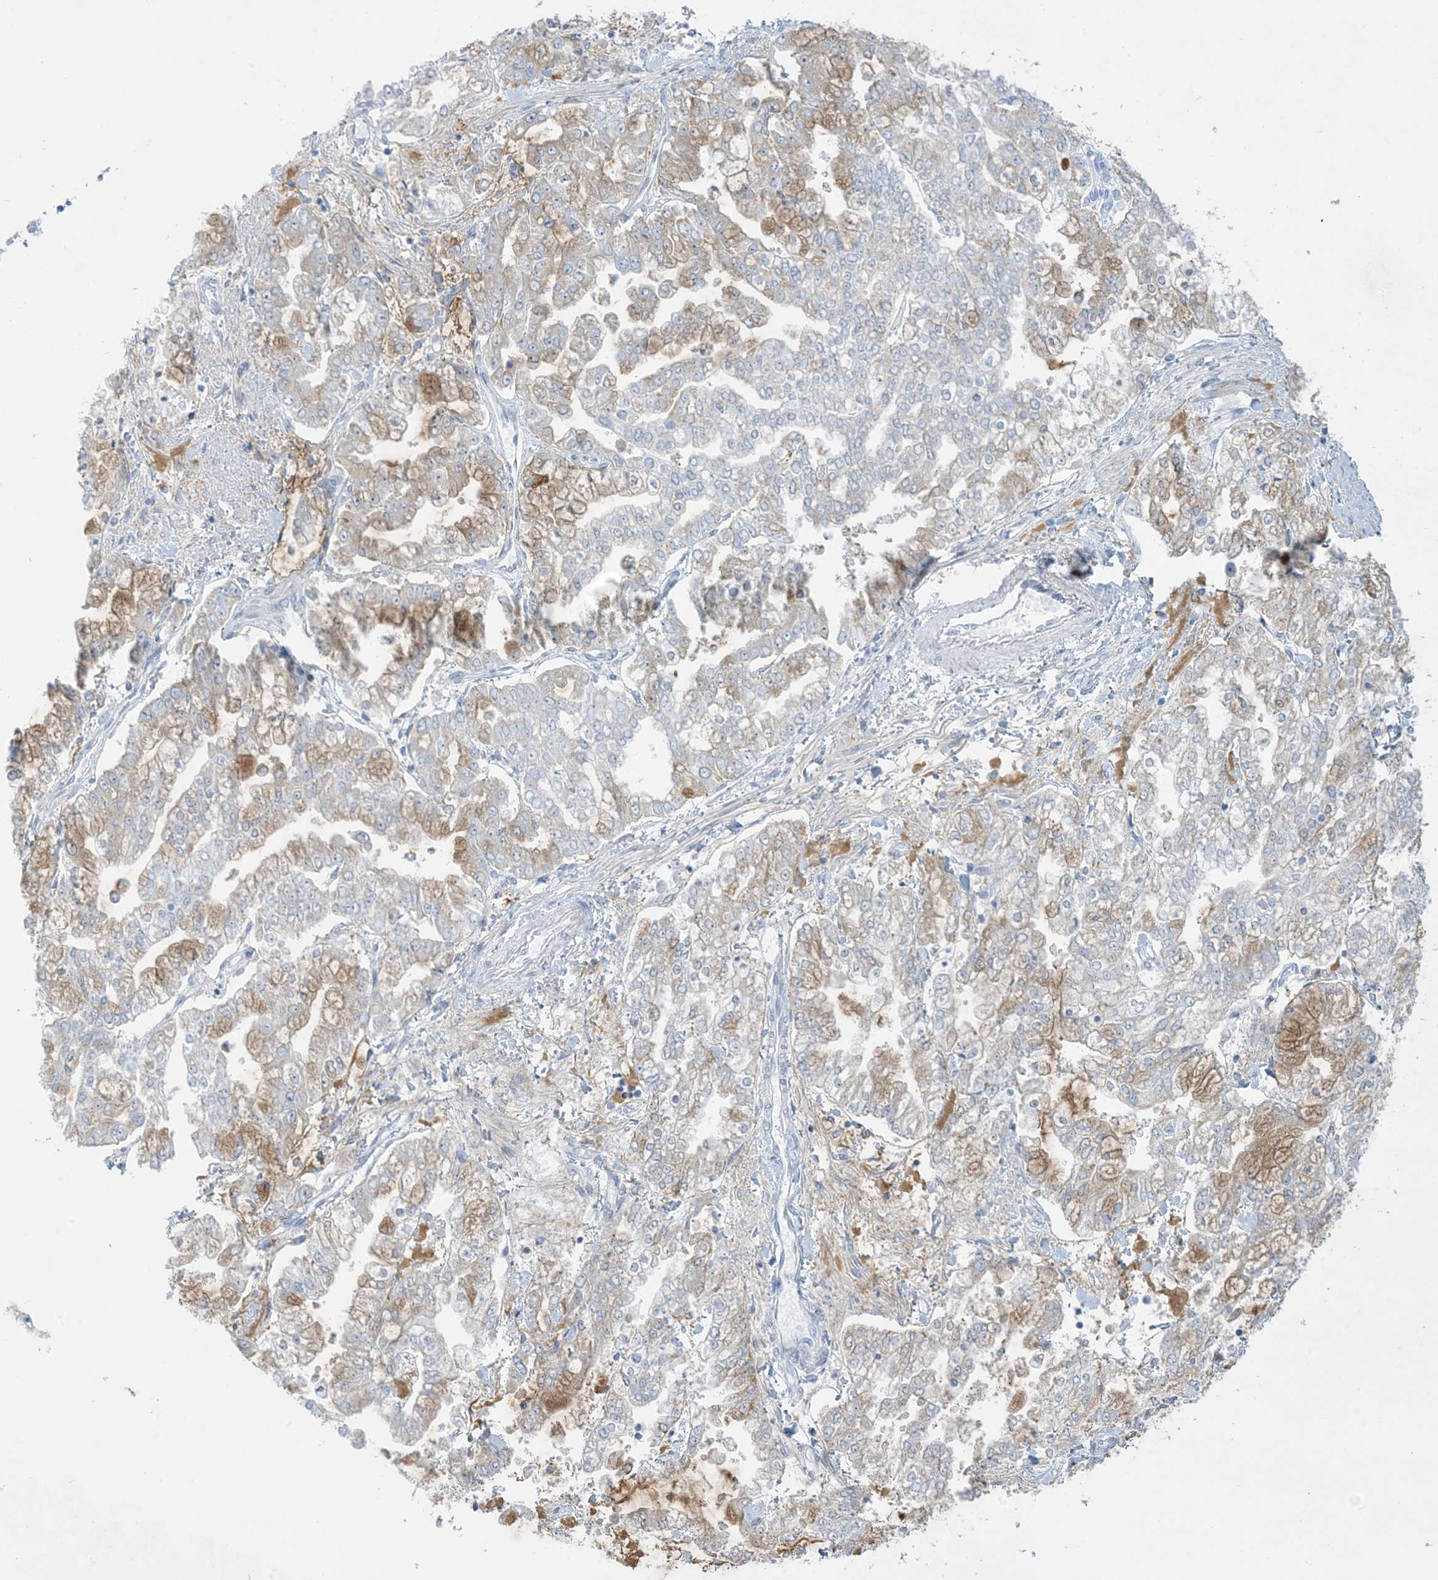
{"staining": {"intensity": "moderate", "quantity": "25%-75%", "location": "cytoplasmic/membranous"}, "tissue": "stomach cancer", "cell_type": "Tumor cells", "image_type": "cancer", "snomed": [{"axis": "morphology", "description": "Normal tissue, NOS"}, {"axis": "morphology", "description": "Adenocarcinoma, NOS"}, {"axis": "topography", "description": "Stomach, upper"}, {"axis": "topography", "description": "Stomach"}], "caption": "Moderate cytoplasmic/membranous protein staining is identified in approximately 25%-75% of tumor cells in stomach cancer (adenocarcinoma). Using DAB (3,3'-diaminobenzidine) (brown) and hematoxylin (blue) stains, captured at high magnification using brightfield microscopy.", "gene": "ZDHHC4", "patient": {"sex": "male", "age": 76}}